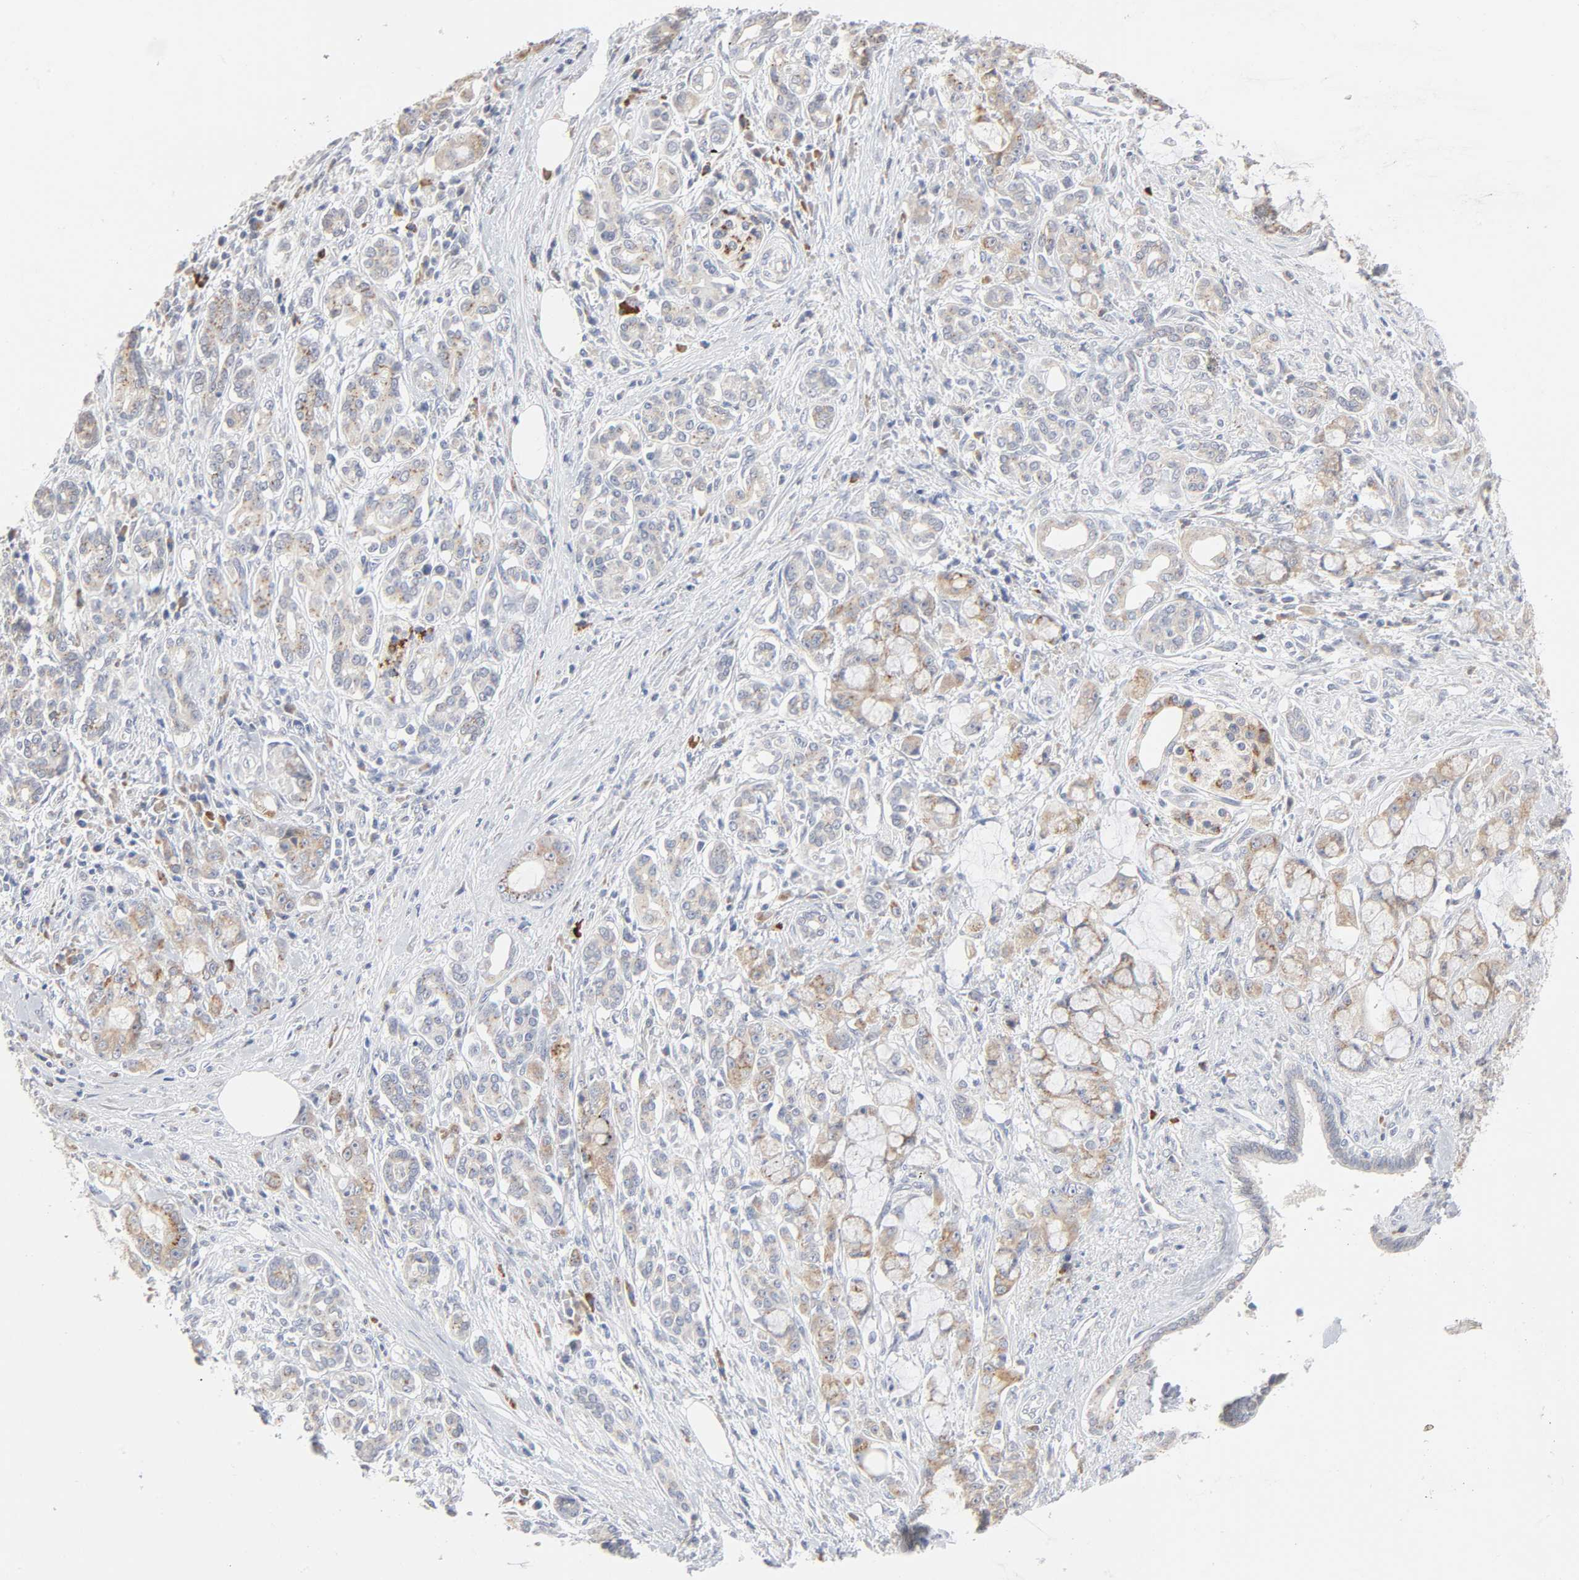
{"staining": {"intensity": "moderate", "quantity": ">75%", "location": "cytoplasmic/membranous"}, "tissue": "pancreatic cancer", "cell_type": "Tumor cells", "image_type": "cancer", "snomed": [{"axis": "morphology", "description": "Adenocarcinoma, NOS"}, {"axis": "topography", "description": "Pancreas"}], "caption": "Pancreatic adenocarcinoma stained with a protein marker demonstrates moderate staining in tumor cells.", "gene": "AK7", "patient": {"sex": "female", "age": 73}}